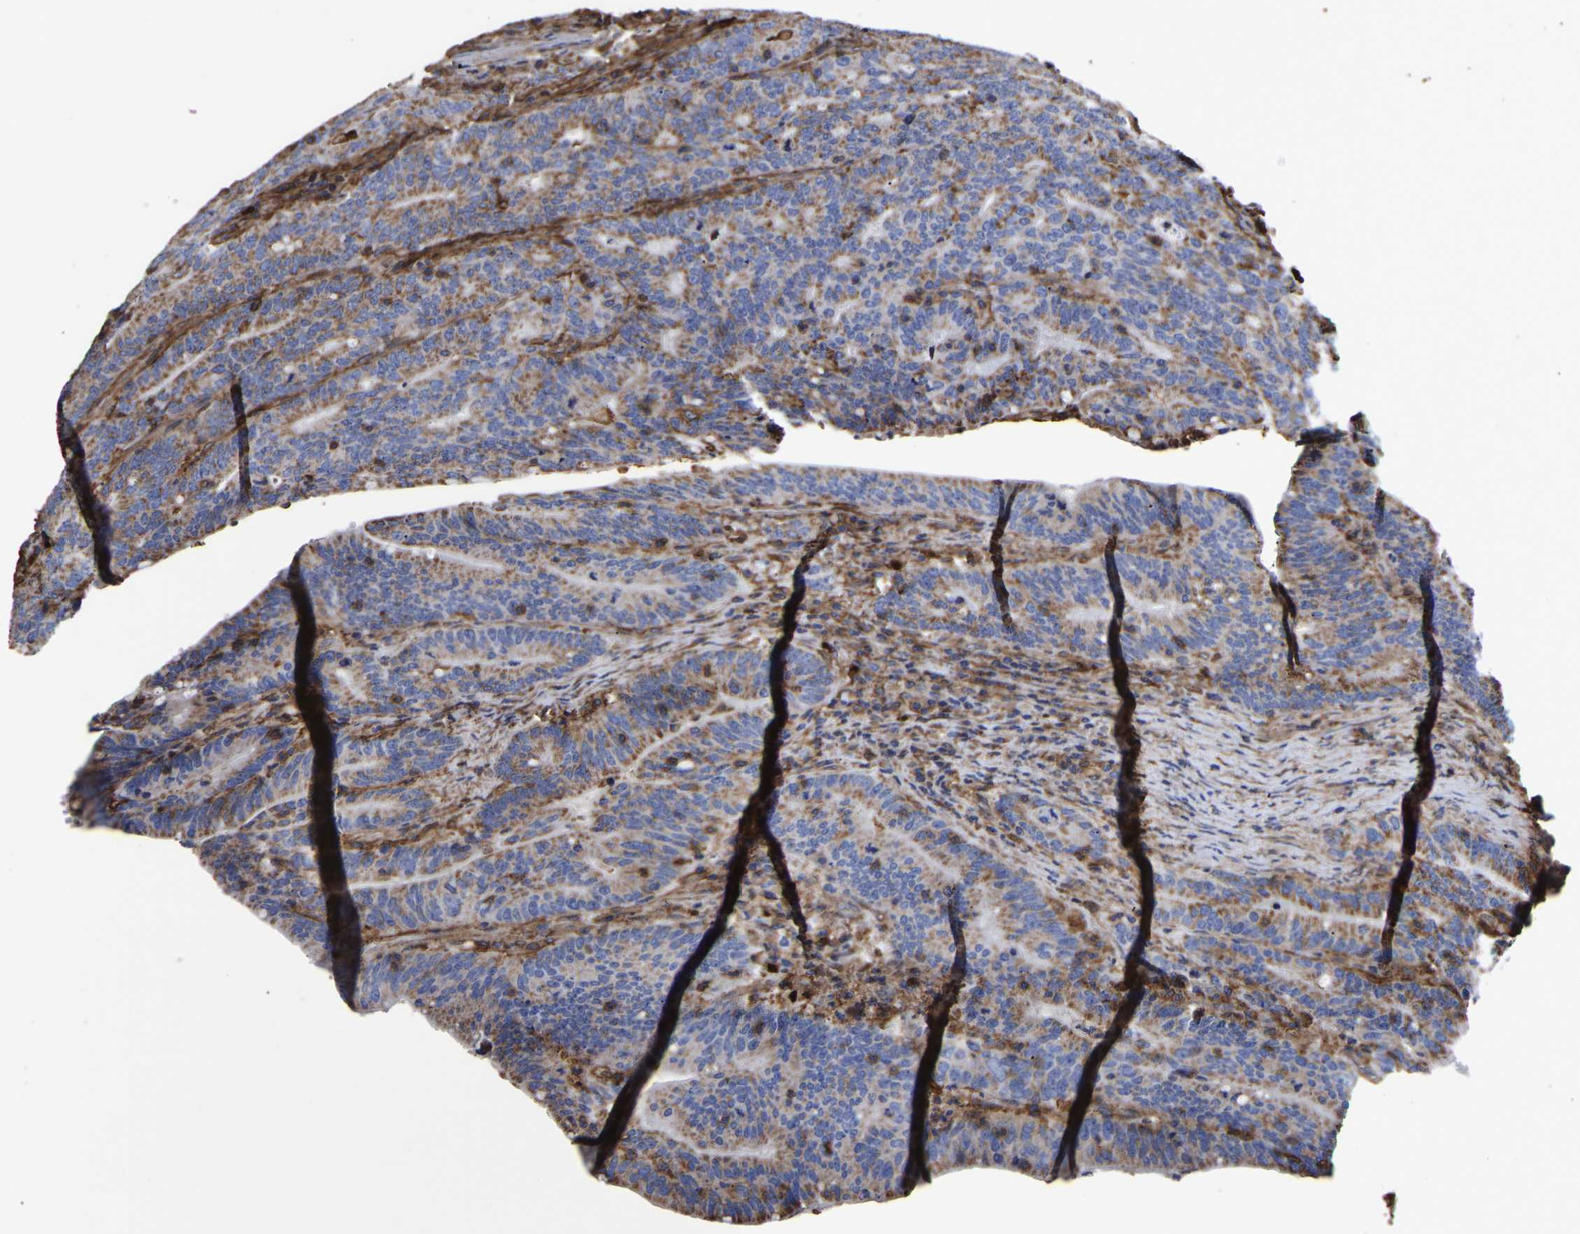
{"staining": {"intensity": "strong", "quantity": "25%-75%", "location": "cytoplasmic/membranous"}, "tissue": "colorectal cancer", "cell_type": "Tumor cells", "image_type": "cancer", "snomed": [{"axis": "morphology", "description": "Adenocarcinoma, NOS"}, {"axis": "topography", "description": "Colon"}], "caption": "Protein staining of colorectal adenocarcinoma tissue reveals strong cytoplasmic/membranous expression in approximately 25%-75% of tumor cells.", "gene": "LIF", "patient": {"sex": "female", "age": 66}}